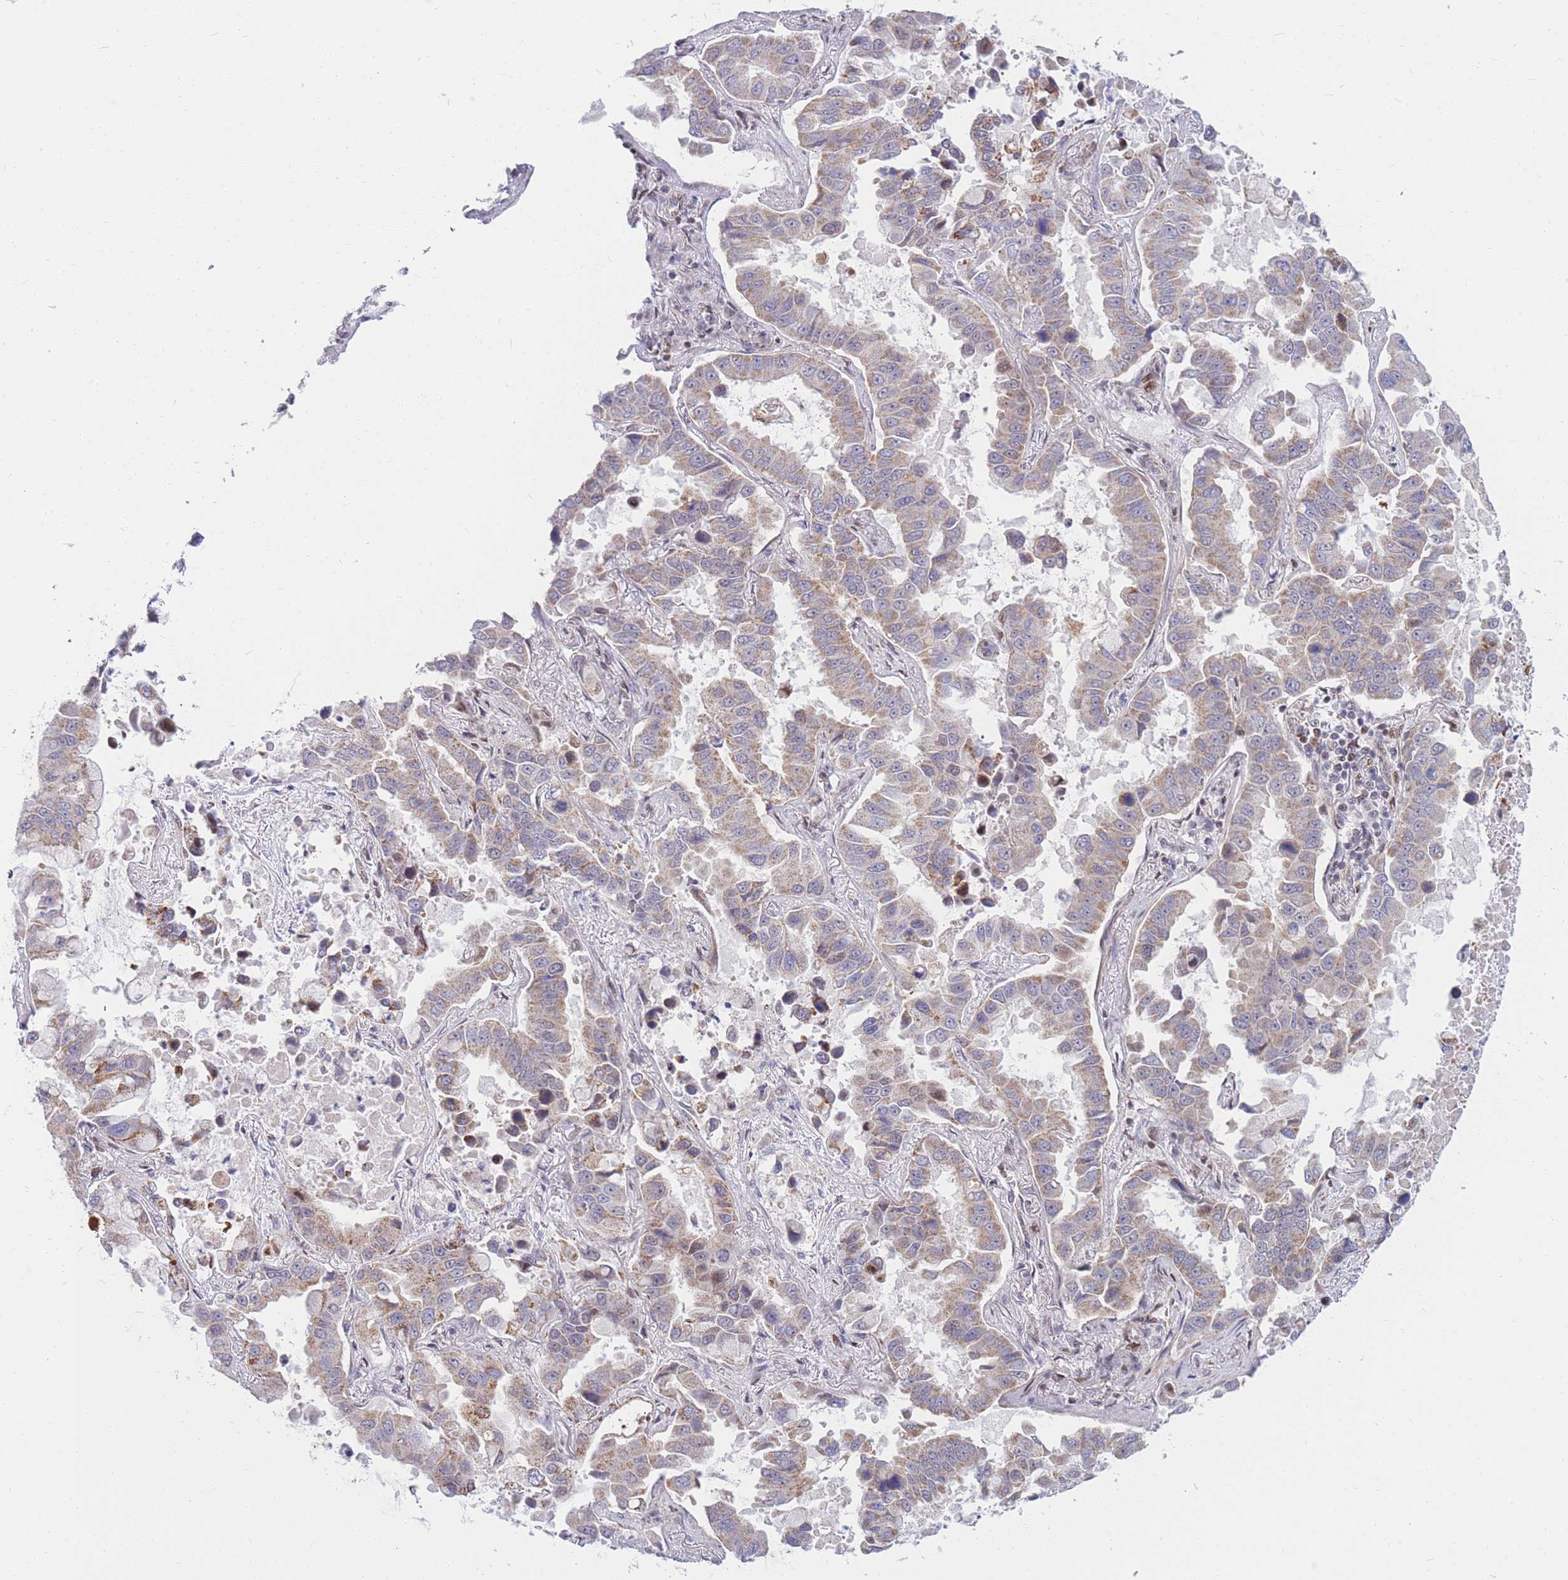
{"staining": {"intensity": "moderate", "quantity": "25%-75%", "location": "cytoplasmic/membranous"}, "tissue": "lung cancer", "cell_type": "Tumor cells", "image_type": "cancer", "snomed": [{"axis": "morphology", "description": "Adenocarcinoma, NOS"}, {"axis": "topography", "description": "Lung"}], "caption": "Protein expression analysis of human lung cancer (adenocarcinoma) reveals moderate cytoplasmic/membranous expression in approximately 25%-75% of tumor cells.", "gene": "MOB4", "patient": {"sex": "male", "age": 64}}